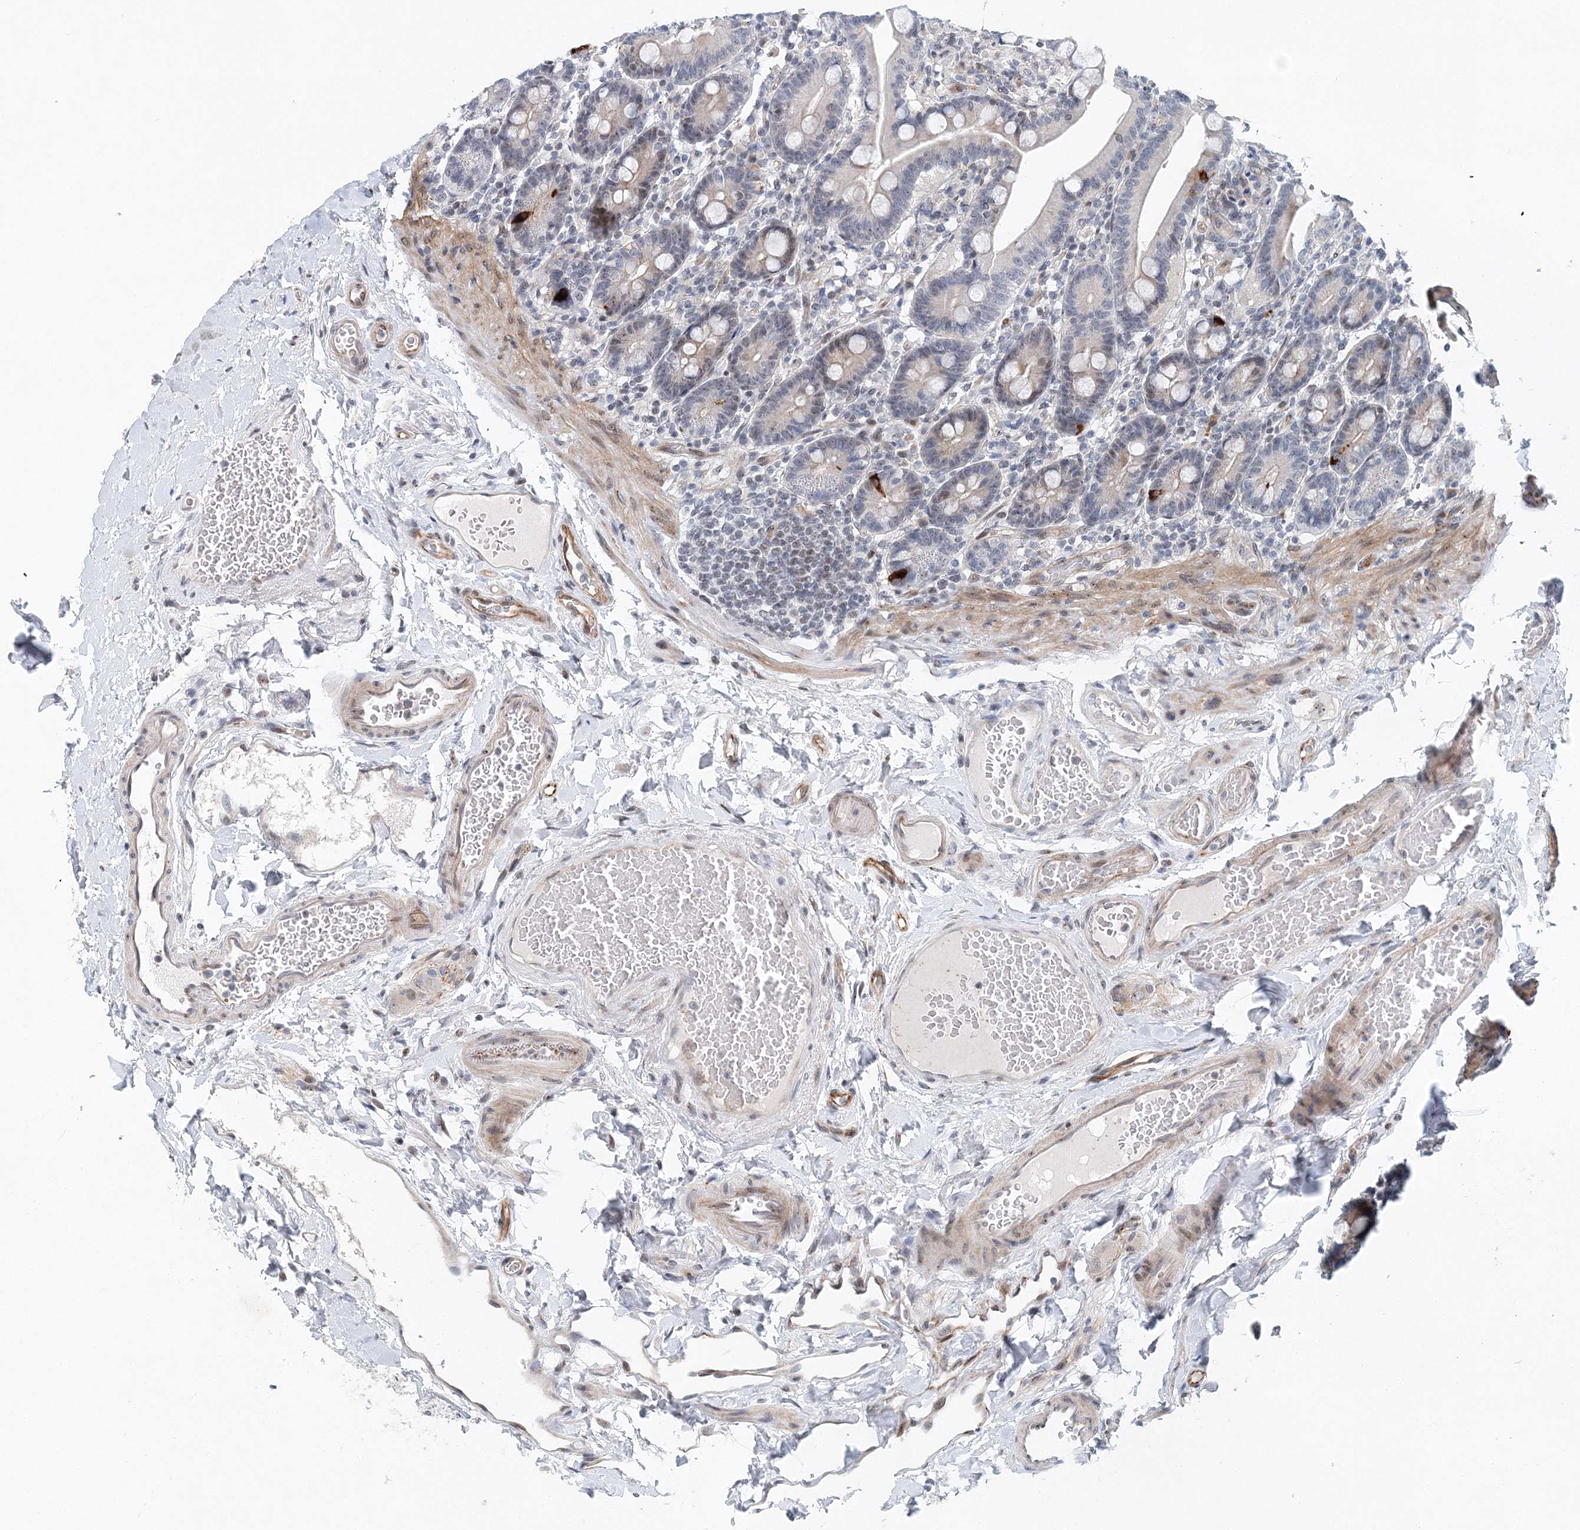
{"staining": {"intensity": "strong", "quantity": "<25%", "location": "cytoplasmic/membranous"}, "tissue": "duodenum", "cell_type": "Glandular cells", "image_type": "normal", "snomed": [{"axis": "morphology", "description": "Normal tissue, NOS"}, {"axis": "topography", "description": "Duodenum"}], "caption": "There is medium levels of strong cytoplasmic/membranous positivity in glandular cells of unremarkable duodenum, as demonstrated by immunohistochemical staining (brown color).", "gene": "UIMC1", "patient": {"sex": "male", "age": 54}}